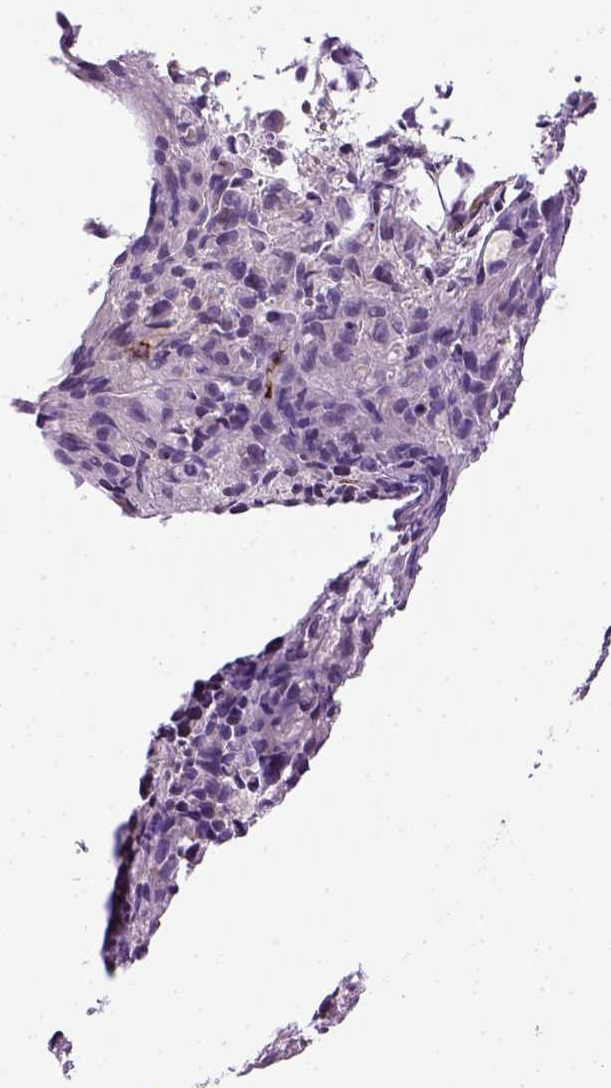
{"staining": {"intensity": "negative", "quantity": "none", "location": "none"}, "tissue": "melanoma", "cell_type": "Tumor cells", "image_type": "cancer", "snomed": [{"axis": "morphology", "description": "Malignant melanoma, NOS"}, {"axis": "topography", "description": "Skin"}], "caption": "This is a photomicrograph of IHC staining of melanoma, which shows no staining in tumor cells.", "gene": "VWF", "patient": {"sex": "female", "age": 34}}